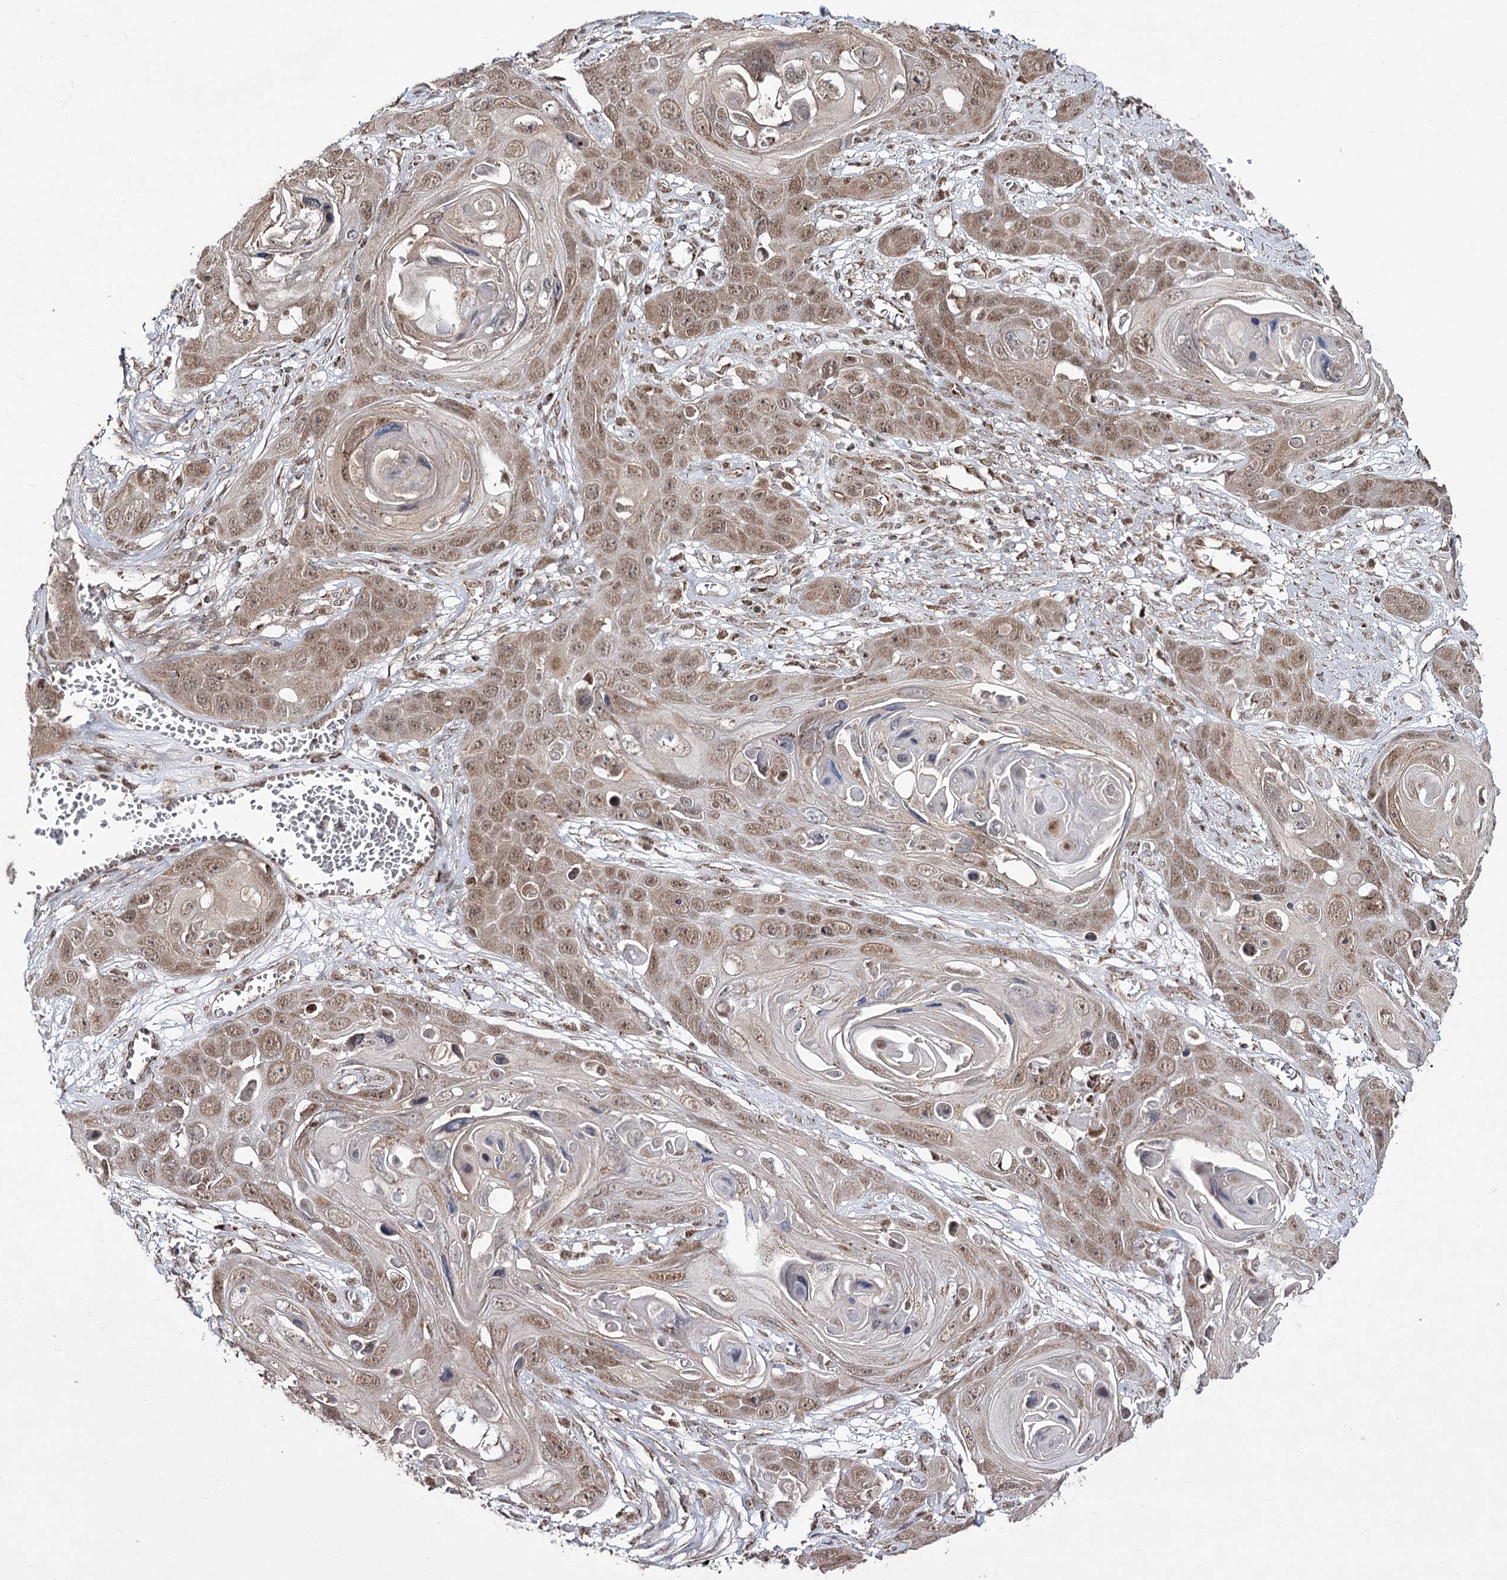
{"staining": {"intensity": "moderate", "quantity": ">75%", "location": "nuclear"}, "tissue": "skin cancer", "cell_type": "Tumor cells", "image_type": "cancer", "snomed": [{"axis": "morphology", "description": "Squamous cell carcinoma, NOS"}, {"axis": "topography", "description": "Skin"}], "caption": "There is medium levels of moderate nuclear expression in tumor cells of skin squamous cell carcinoma, as demonstrated by immunohistochemical staining (brown color).", "gene": "SLC4A1AP", "patient": {"sex": "male", "age": 55}}